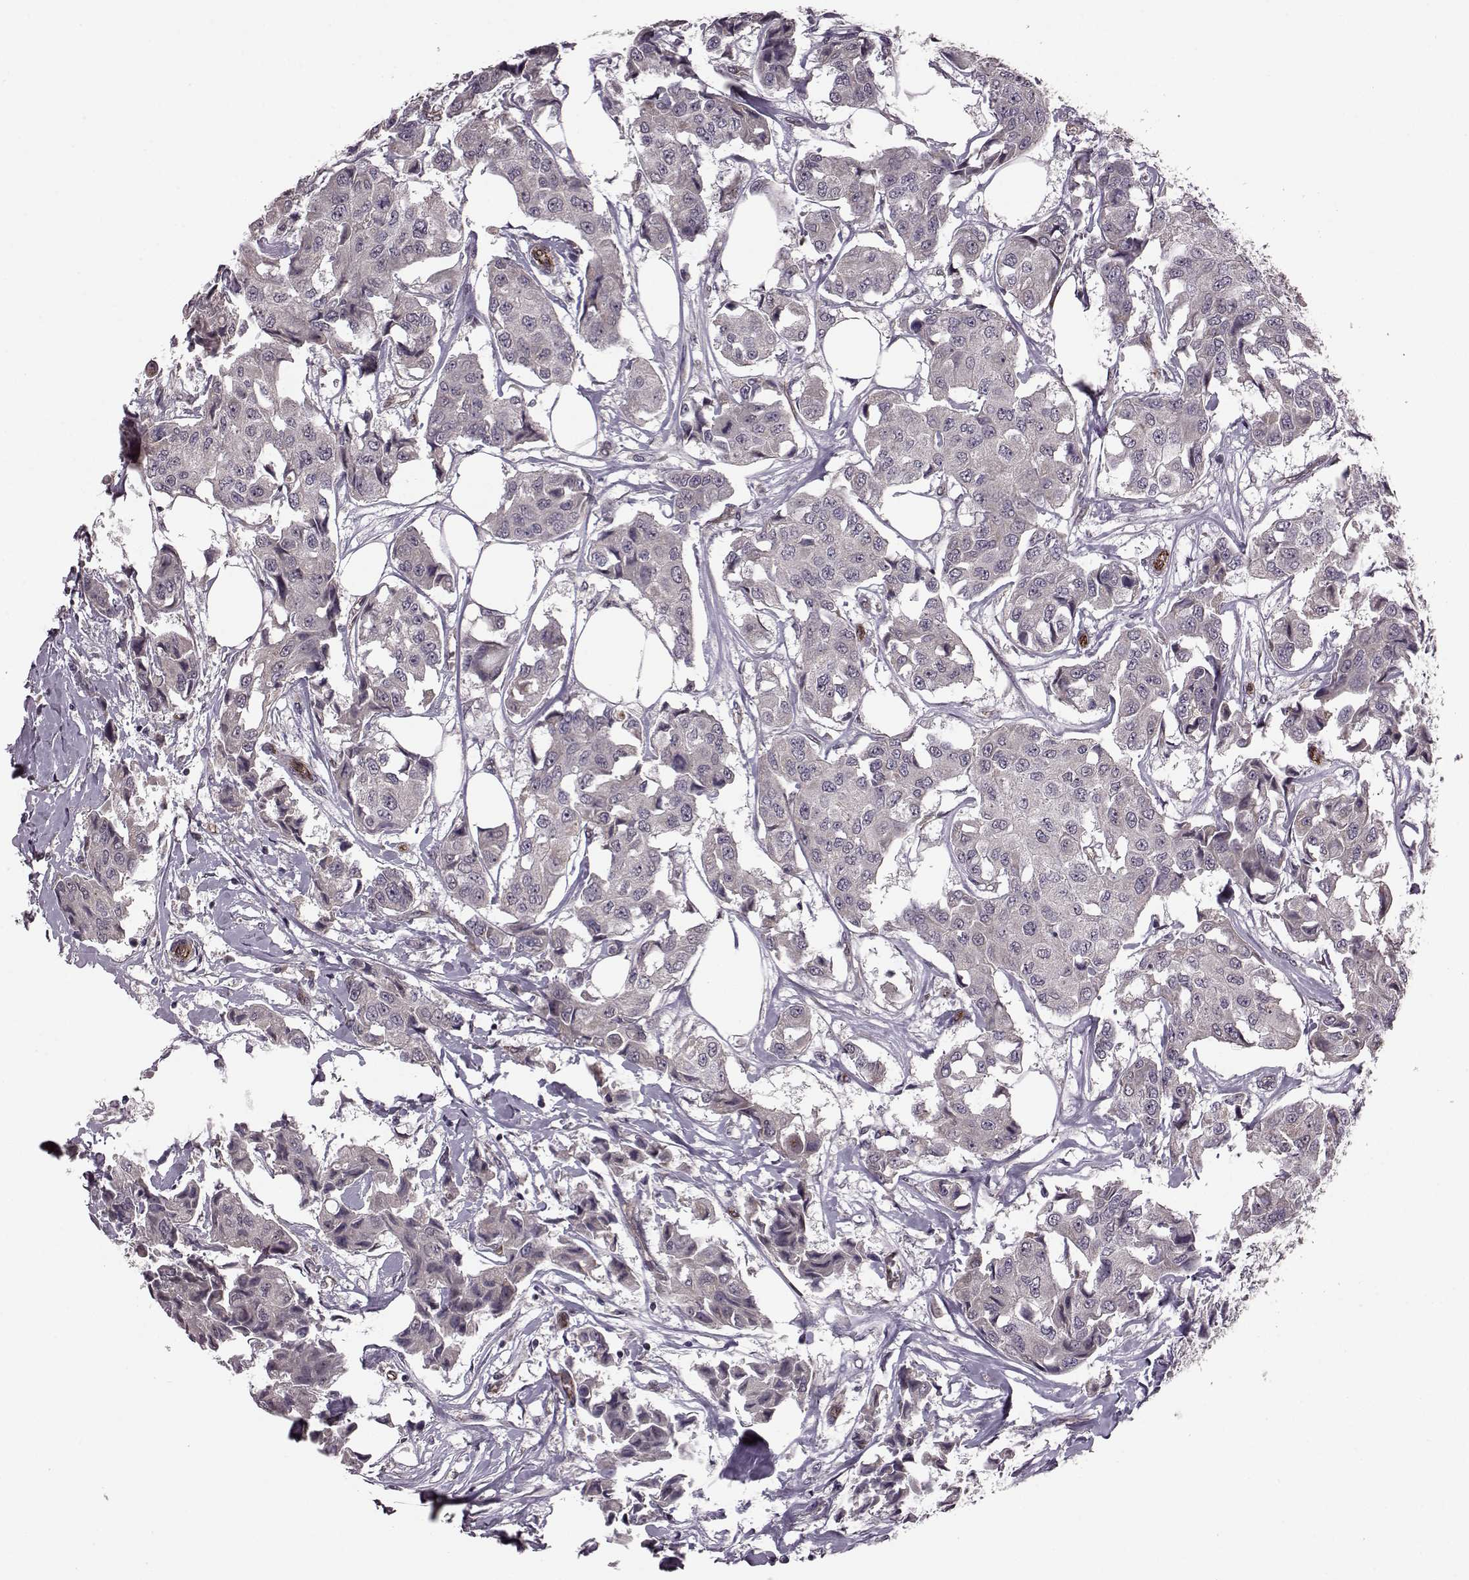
{"staining": {"intensity": "negative", "quantity": "none", "location": "none"}, "tissue": "breast cancer", "cell_type": "Tumor cells", "image_type": "cancer", "snomed": [{"axis": "morphology", "description": "Duct carcinoma"}, {"axis": "topography", "description": "Breast"}, {"axis": "topography", "description": "Lymph node"}], "caption": "The histopathology image demonstrates no staining of tumor cells in breast cancer (infiltrating ductal carcinoma).", "gene": "SYNPO", "patient": {"sex": "female", "age": 80}}